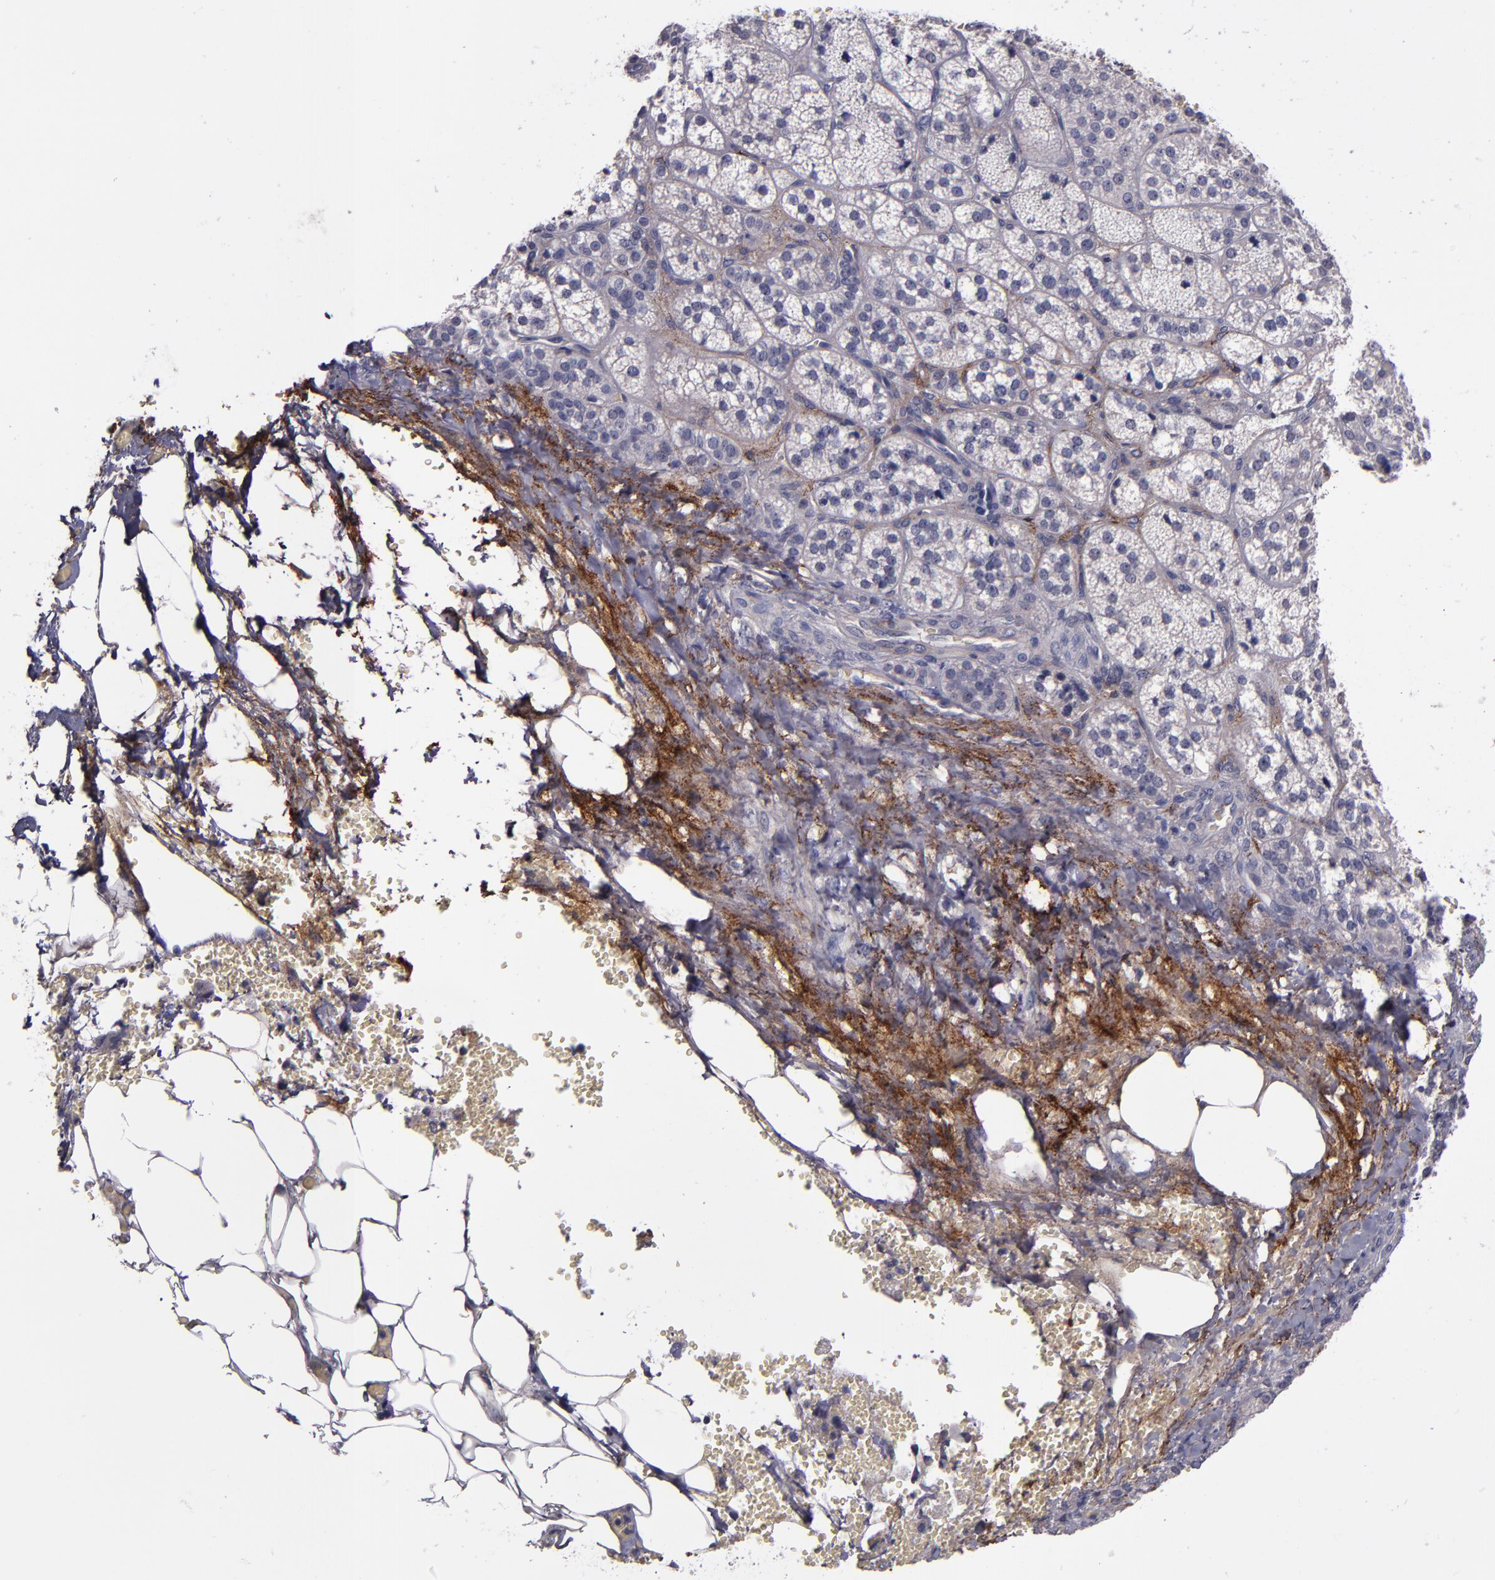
{"staining": {"intensity": "negative", "quantity": "none", "location": "none"}, "tissue": "adrenal gland", "cell_type": "Glandular cells", "image_type": "normal", "snomed": [{"axis": "morphology", "description": "Normal tissue, NOS"}, {"axis": "topography", "description": "Adrenal gland"}], "caption": "IHC image of unremarkable adrenal gland: adrenal gland stained with DAB (3,3'-diaminobenzidine) displays no significant protein positivity in glandular cells. Brightfield microscopy of IHC stained with DAB (3,3'-diaminobenzidine) (brown) and hematoxylin (blue), captured at high magnification.", "gene": "MFGE8", "patient": {"sex": "female", "age": 71}}